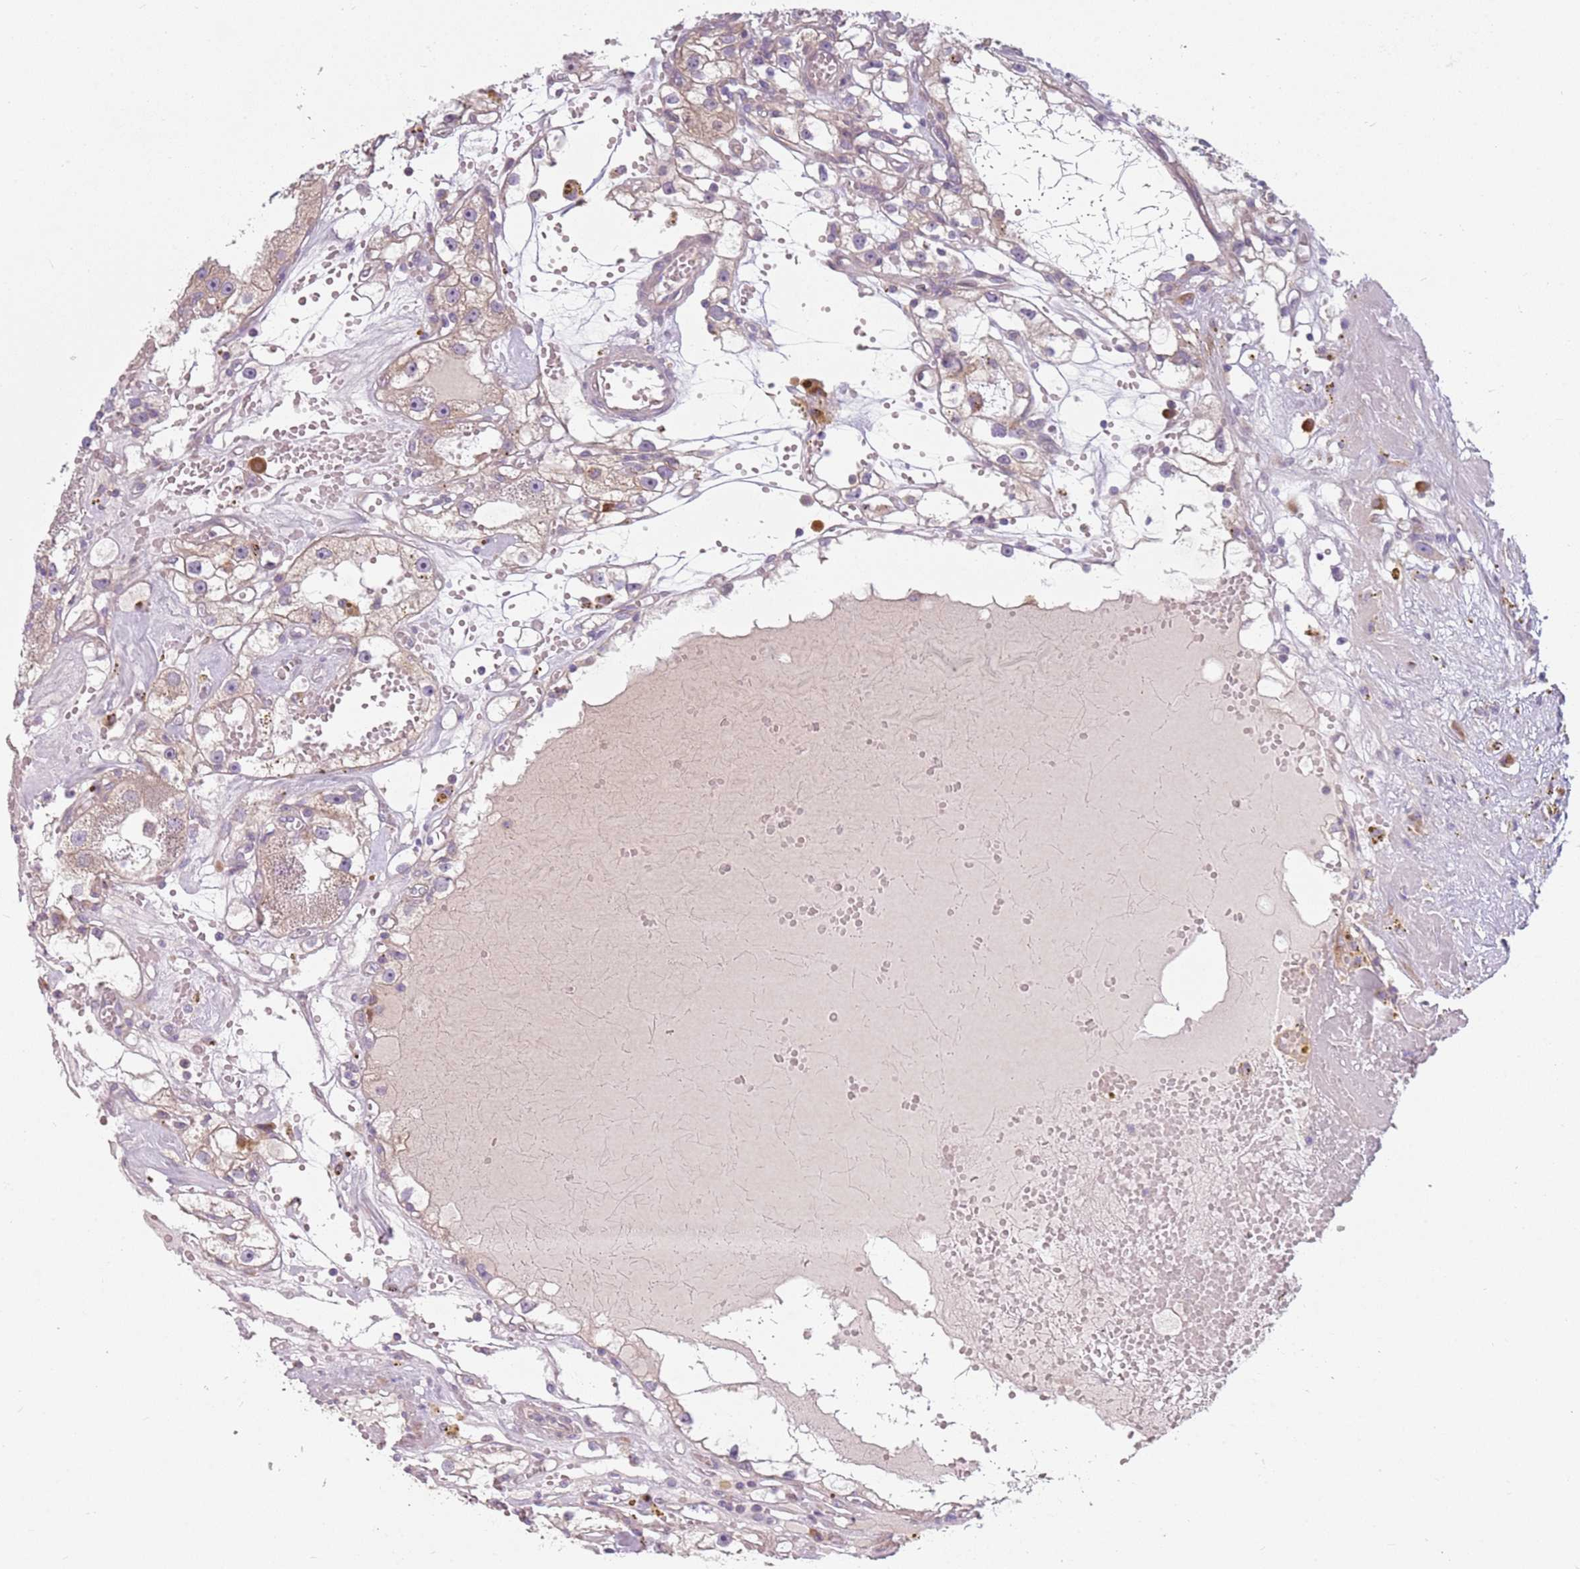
{"staining": {"intensity": "weak", "quantity": "<25%", "location": "cytoplasmic/membranous"}, "tissue": "renal cancer", "cell_type": "Tumor cells", "image_type": "cancer", "snomed": [{"axis": "morphology", "description": "Adenocarcinoma, NOS"}, {"axis": "topography", "description": "Kidney"}], "caption": "A photomicrograph of human renal cancer (adenocarcinoma) is negative for staining in tumor cells. Nuclei are stained in blue.", "gene": "RPS28", "patient": {"sex": "male", "age": 56}}